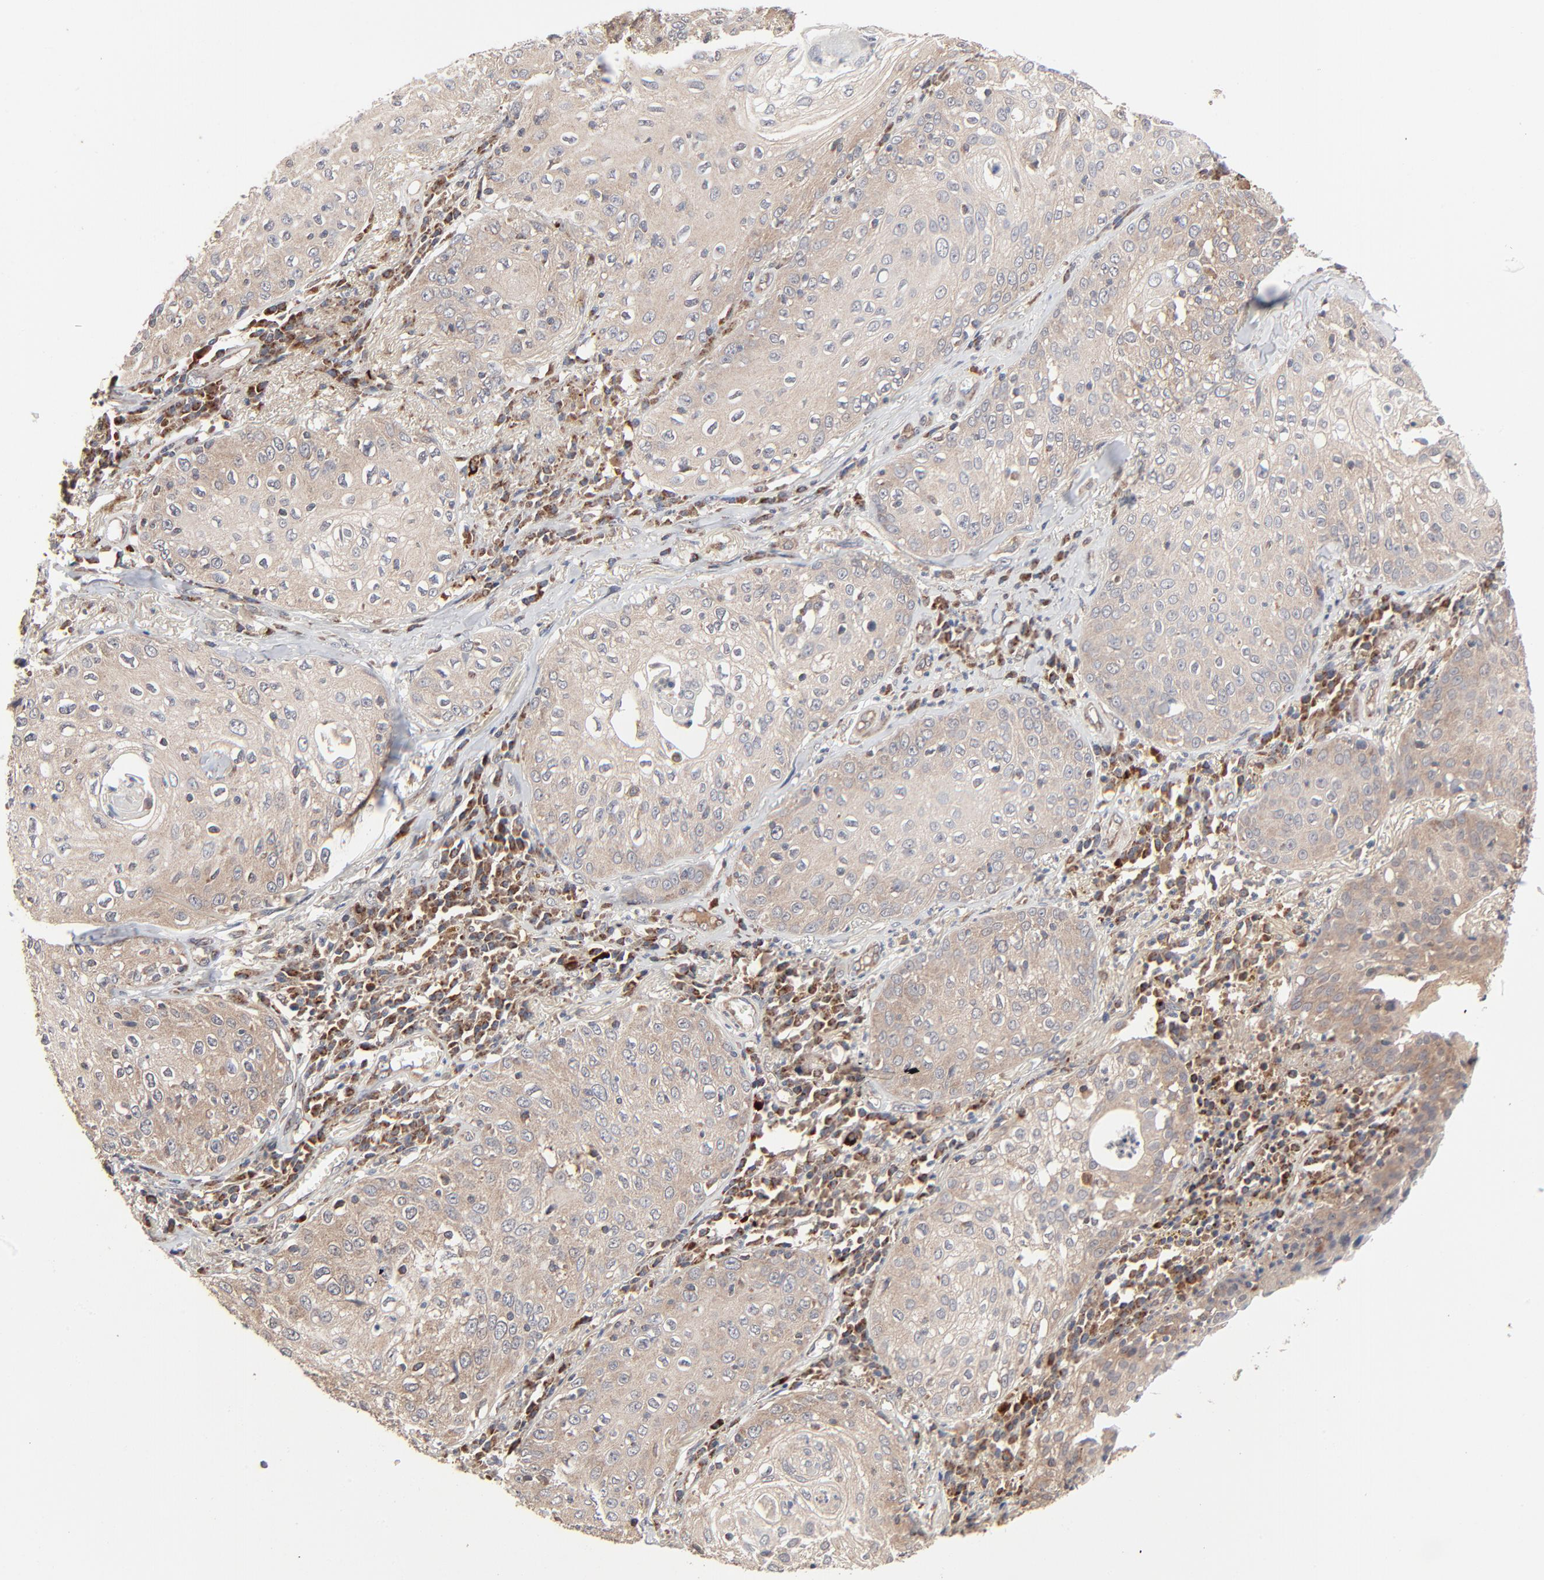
{"staining": {"intensity": "weak", "quantity": ">75%", "location": "cytoplasmic/membranous"}, "tissue": "skin cancer", "cell_type": "Tumor cells", "image_type": "cancer", "snomed": [{"axis": "morphology", "description": "Squamous cell carcinoma, NOS"}, {"axis": "topography", "description": "Skin"}], "caption": "Immunohistochemical staining of human skin cancer demonstrates low levels of weak cytoplasmic/membranous expression in approximately >75% of tumor cells.", "gene": "ABLIM3", "patient": {"sex": "male", "age": 65}}